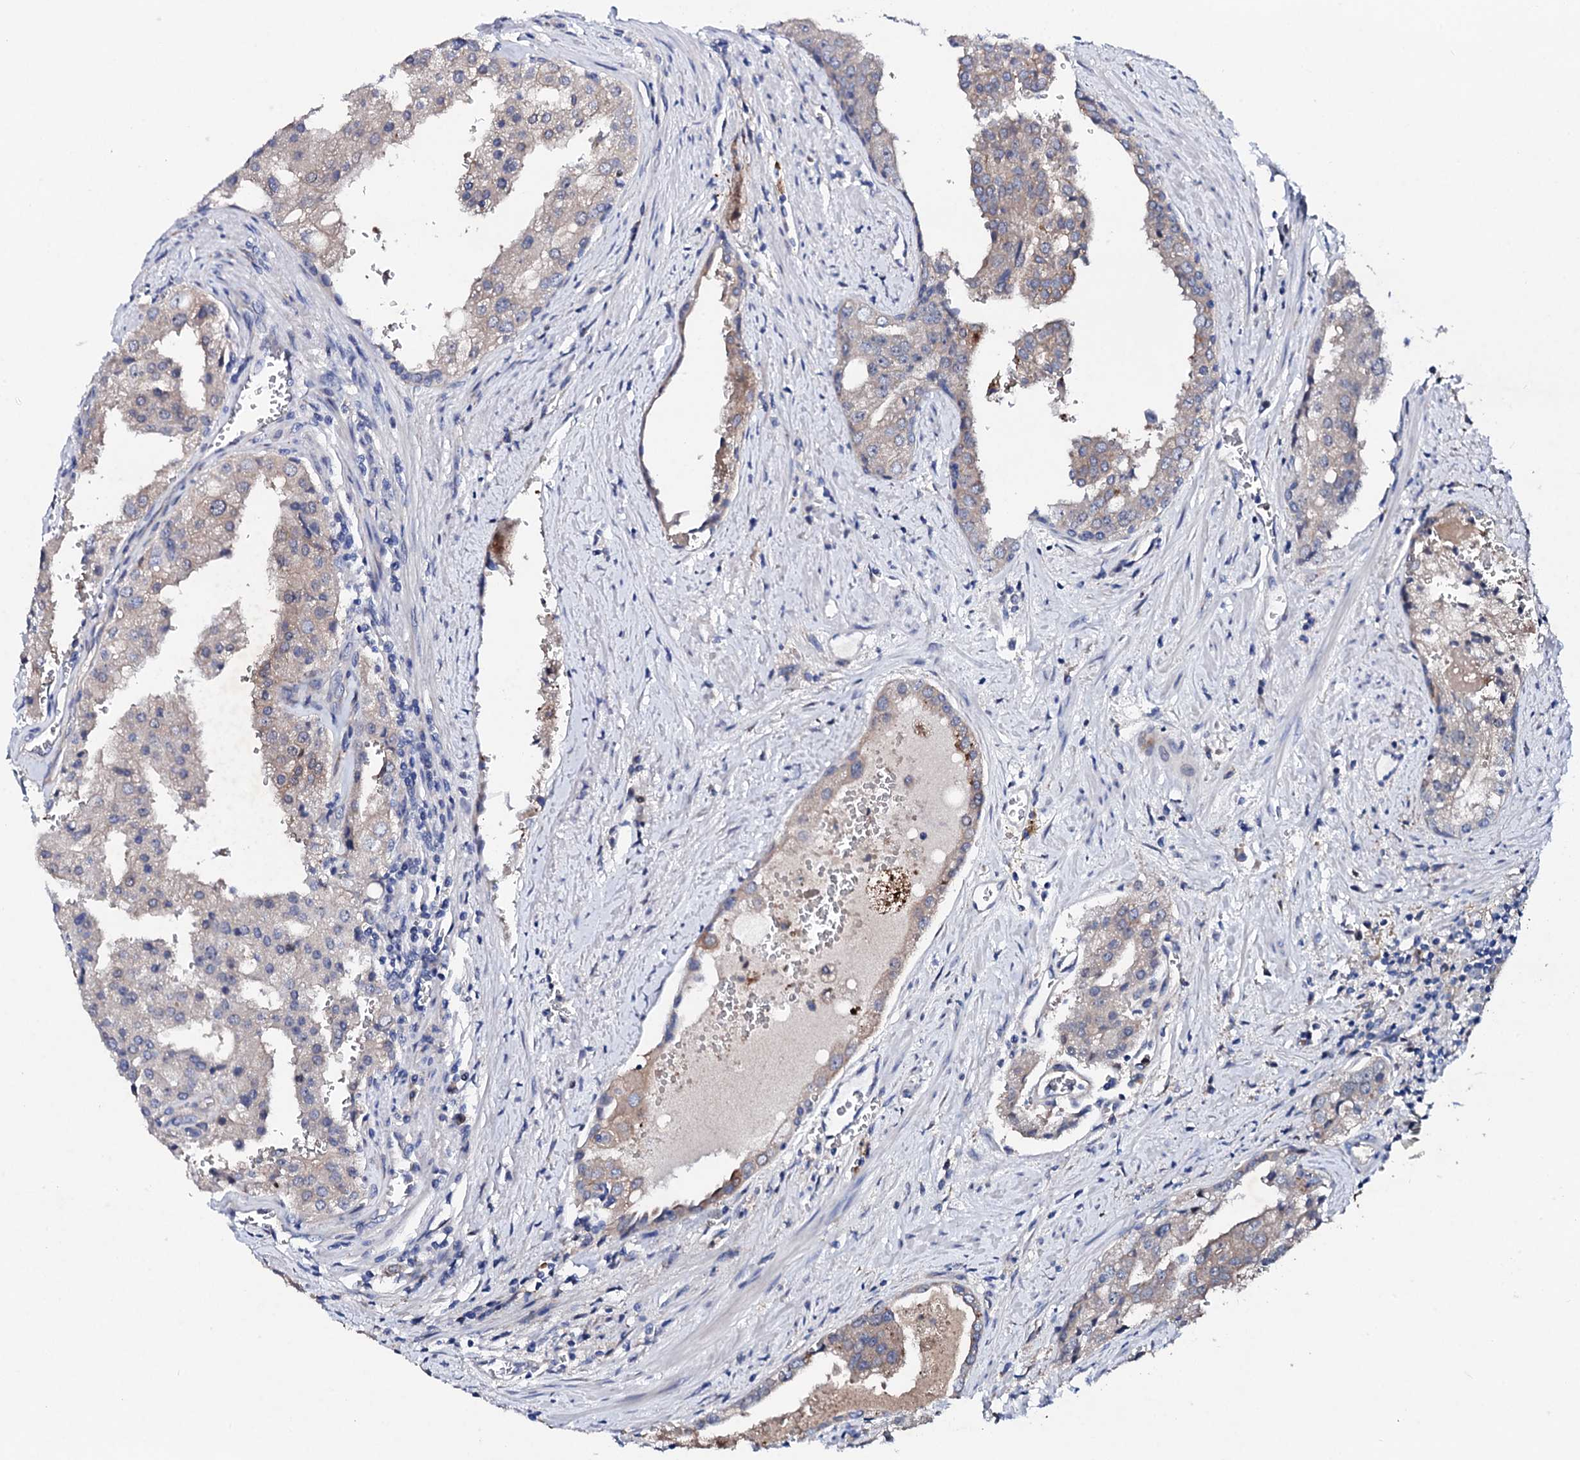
{"staining": {"intensity": "weak", "quantity": "<25%", "location": "cytoplasmic/membranous"}, "tissue": "prostate cancer", "cell_type": "Tumor cells", "image_type": "cancer", "snomed": [{"axis": "morphology", "description": "Adenocarcinoma, High grade"}, {"axis": "topography", "description": "Prostate"}], "caption": "A photomicrograph of human prostate adenocarcinoma (high-grade) is negative for staining in tumor cells. The staining is performed using DAB brown chromogen with nuclei counter-stained in using hematoxylin.", "gene": "TRDN", "patient": {"sex": "male", "age": 68}}